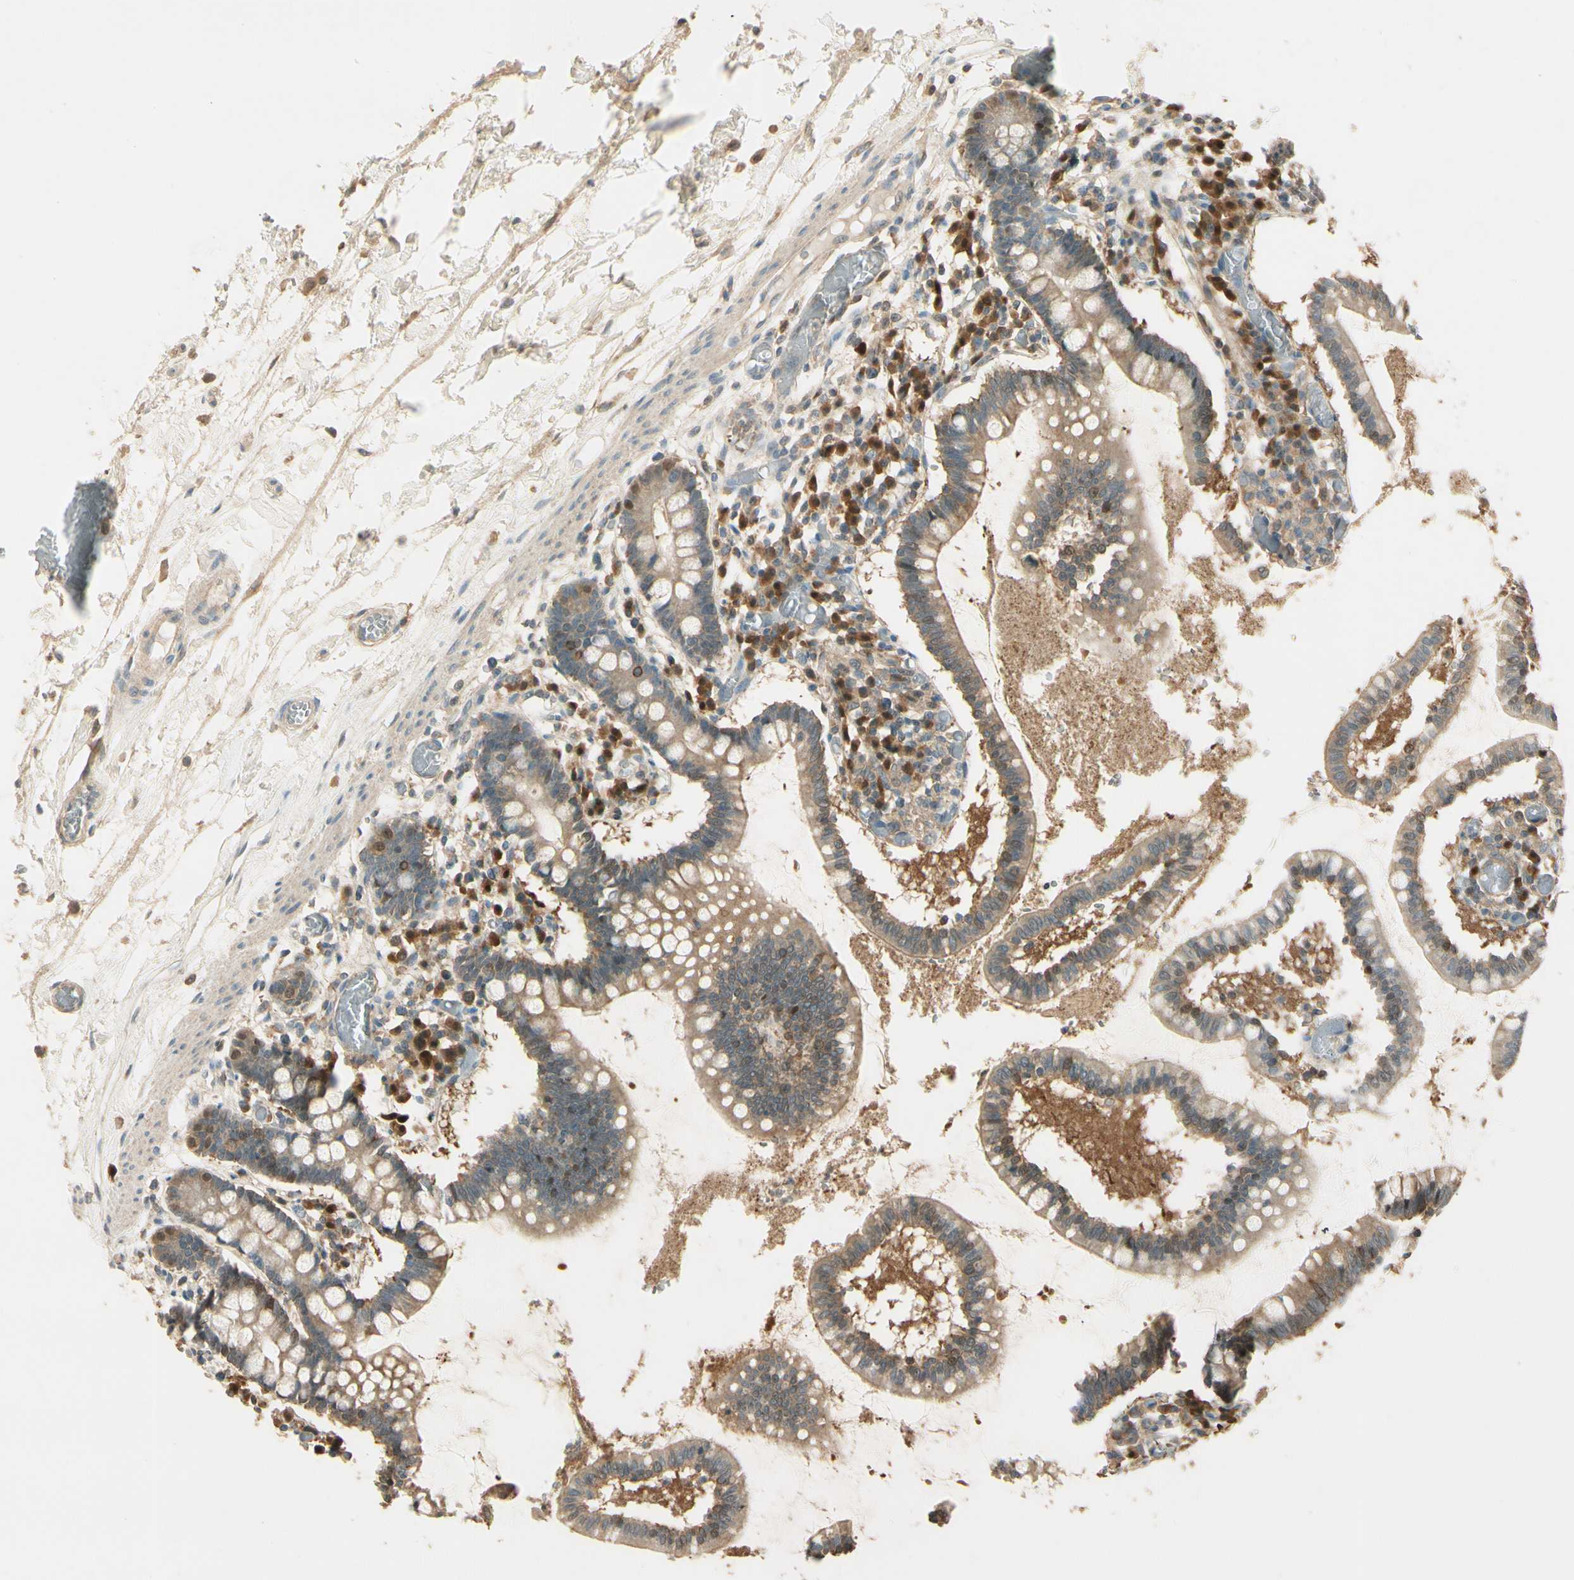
{"staining": {"intensity": "weak", "quantity": ">75%", "location": "cytoplasmic/membranous"}, "tissue": "small intestine", "cell_type": "Glandular cells", "image_type": "normal", "snomed": [{"axis": "morphology", "description": "Normal tissue, NOS"}, {"axis": "topography", "description": "Small intestine"}], "caption": "IHC (DAB (3,3'-diaminobenzidine)) staining of benign small intestine exhibits weak cytoplasmic/membranous protein expression in about >75% of glandular cells.", "gene": "PLXNA1", "patient": {"sex": "female", "age": 61}}